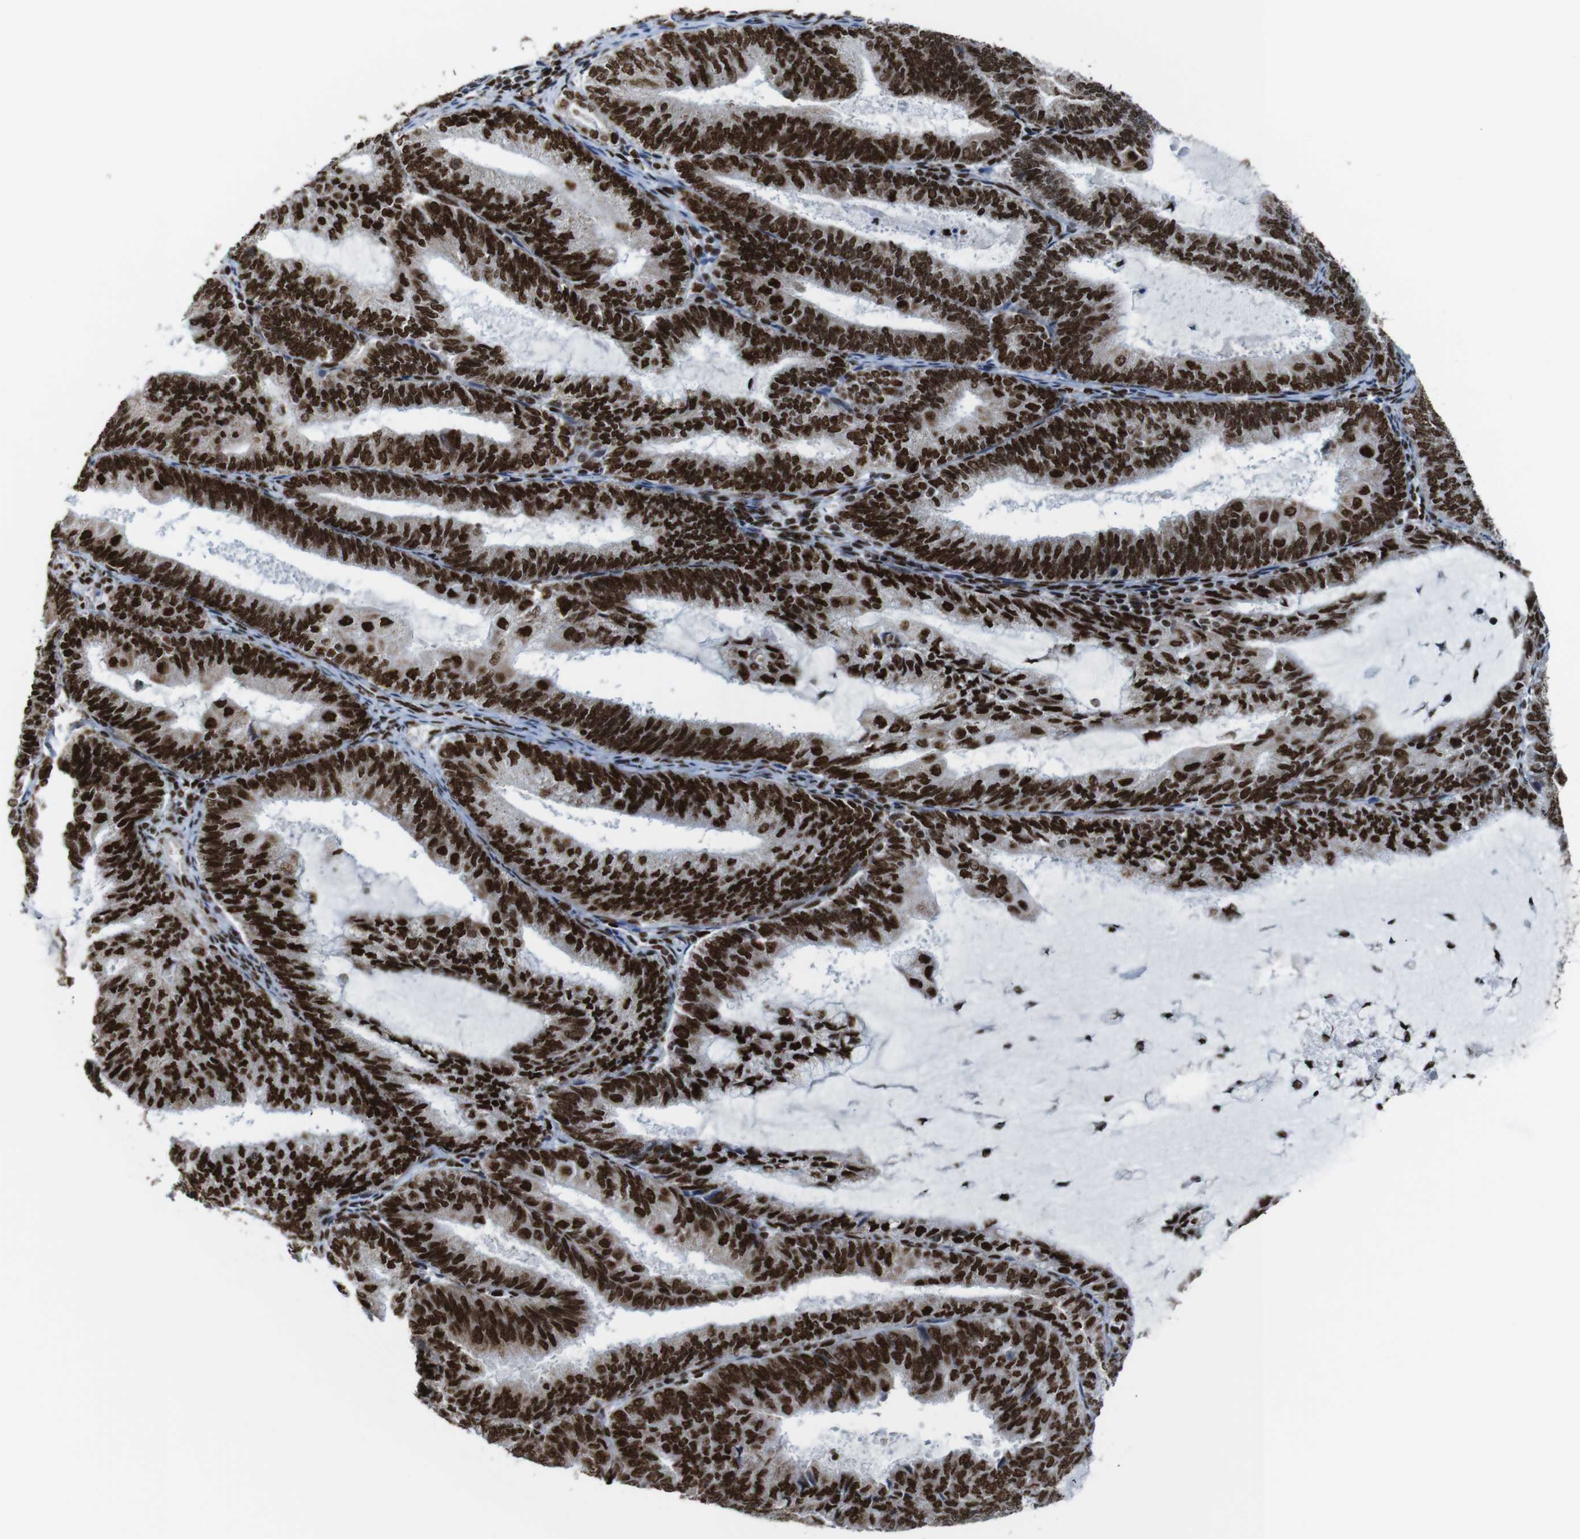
{"staining": {"intensity": "strong", "quantity": ">75%", "location": "nuclear"}, "tissue": "endometrial cancer", "cell_type": "Tumor cells", "image_type": "cancer", "snomed": [{"axis": "morphology", "description": "Adenocarcinoma, NOS"}, {"axis": "topography", "description": "Endometrium"}], "caption": "This histopathology image displays IHC staining of endometrial adenocarcinoma, with high strong nuclear expression in approximately >75% of tumor cells.", "gene": "ROMO1", "patient": {"sex": "female", "age": 81}}